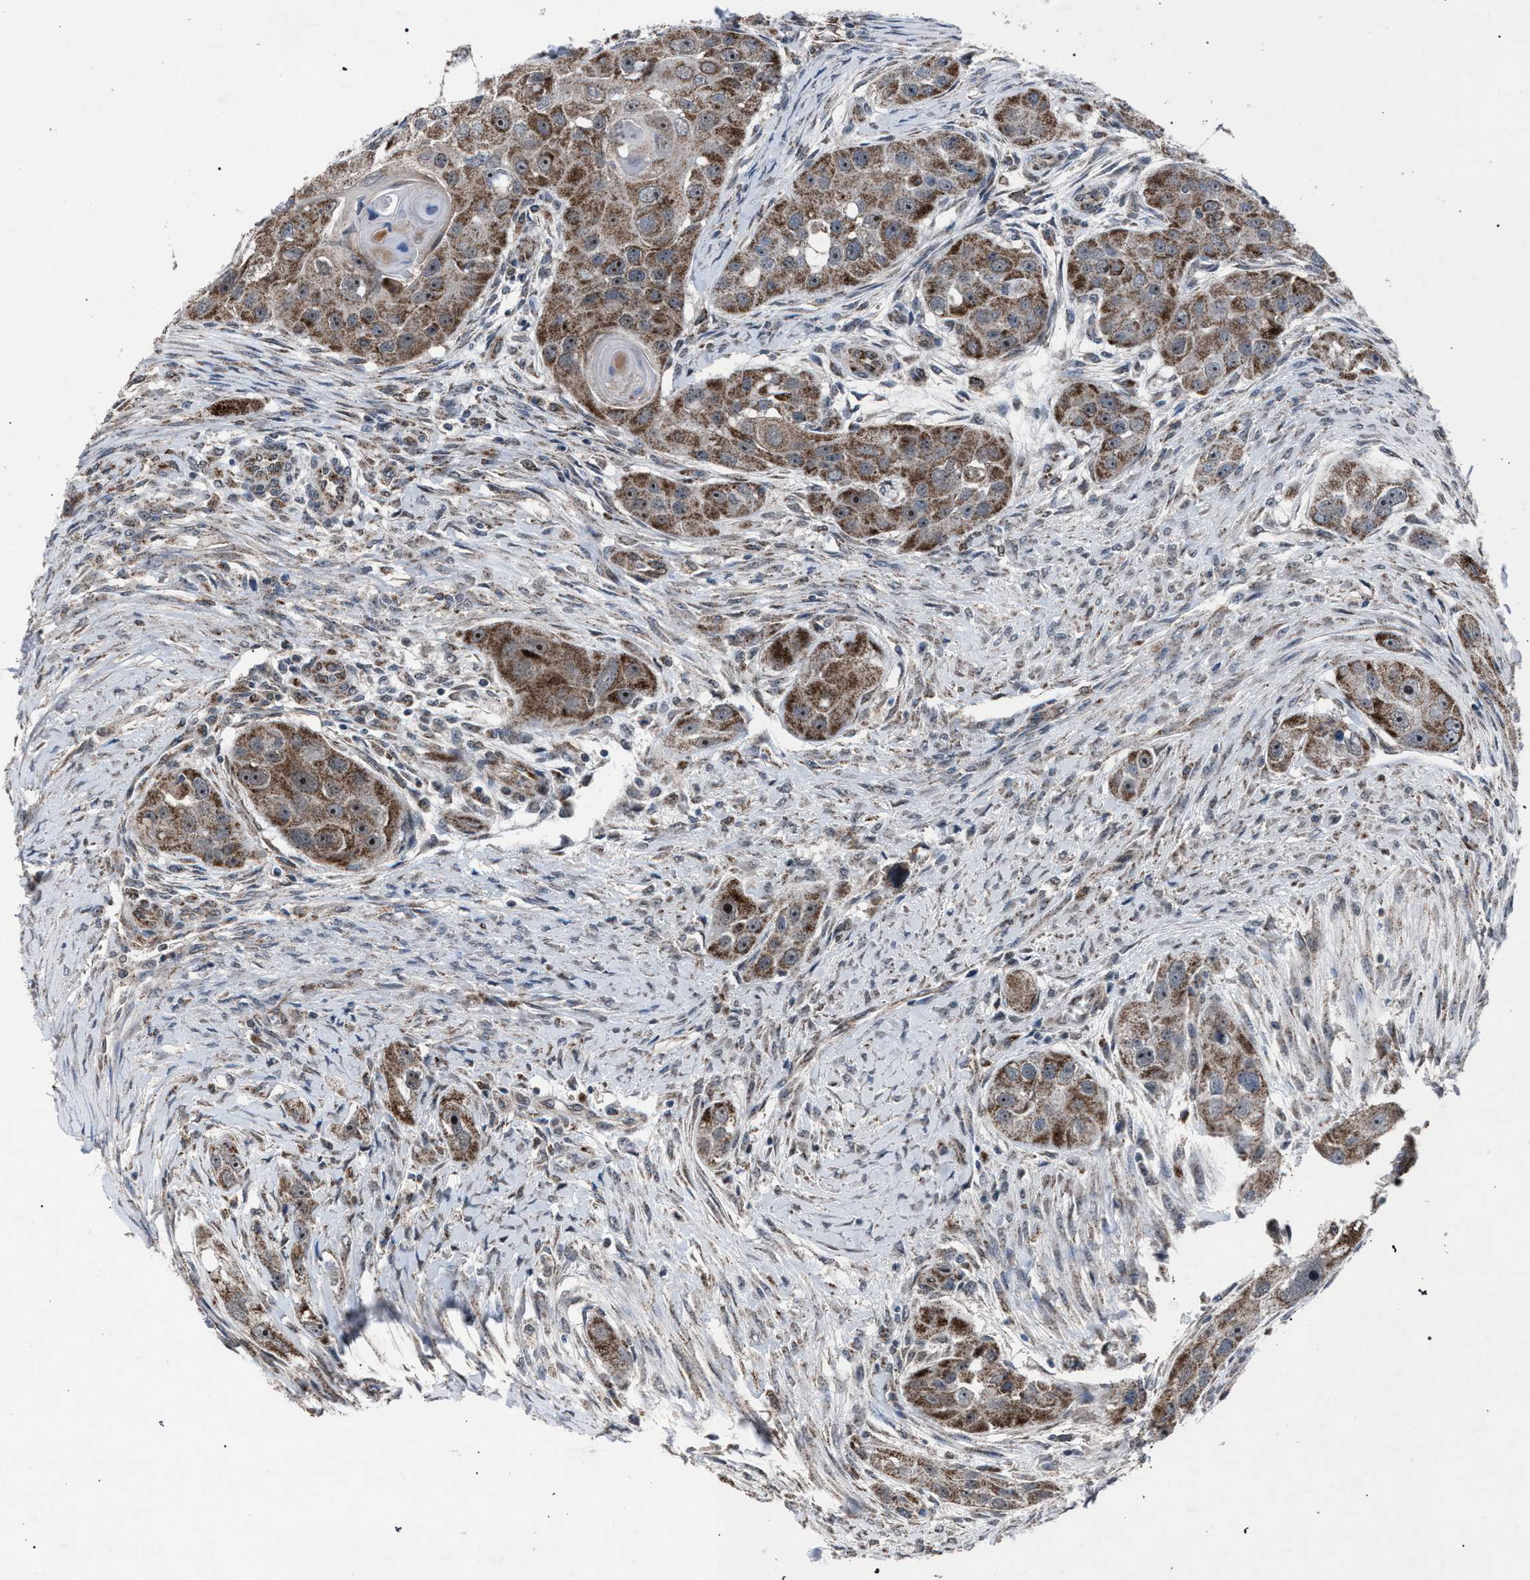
{"staining": {"intensity": "moderate", "quantity": ">75%", "location": "cytoplasmic/membranous,nuclear"}, "tissue": "head and neck cancer", "cell_type": "Tumor cells", "image_type": "cancer", "snomed": [{"axis": "morphology", "description": "Normal tissue, NOS"}, {"axis": "morphology", "description": "Squamous cell carcinoma, NOS"}, {"axis": "topography", "description": "Skeletal muscle"}, {"axis": "topography", "description": "Head-Neck"}], "caption": "Human head and neck squamous cell carcinoma stained with a protein marker exhibits moderate staining in tumor cells.", "gene": "HSD17B4", "patient": {"sex": "male", "age": 51}}